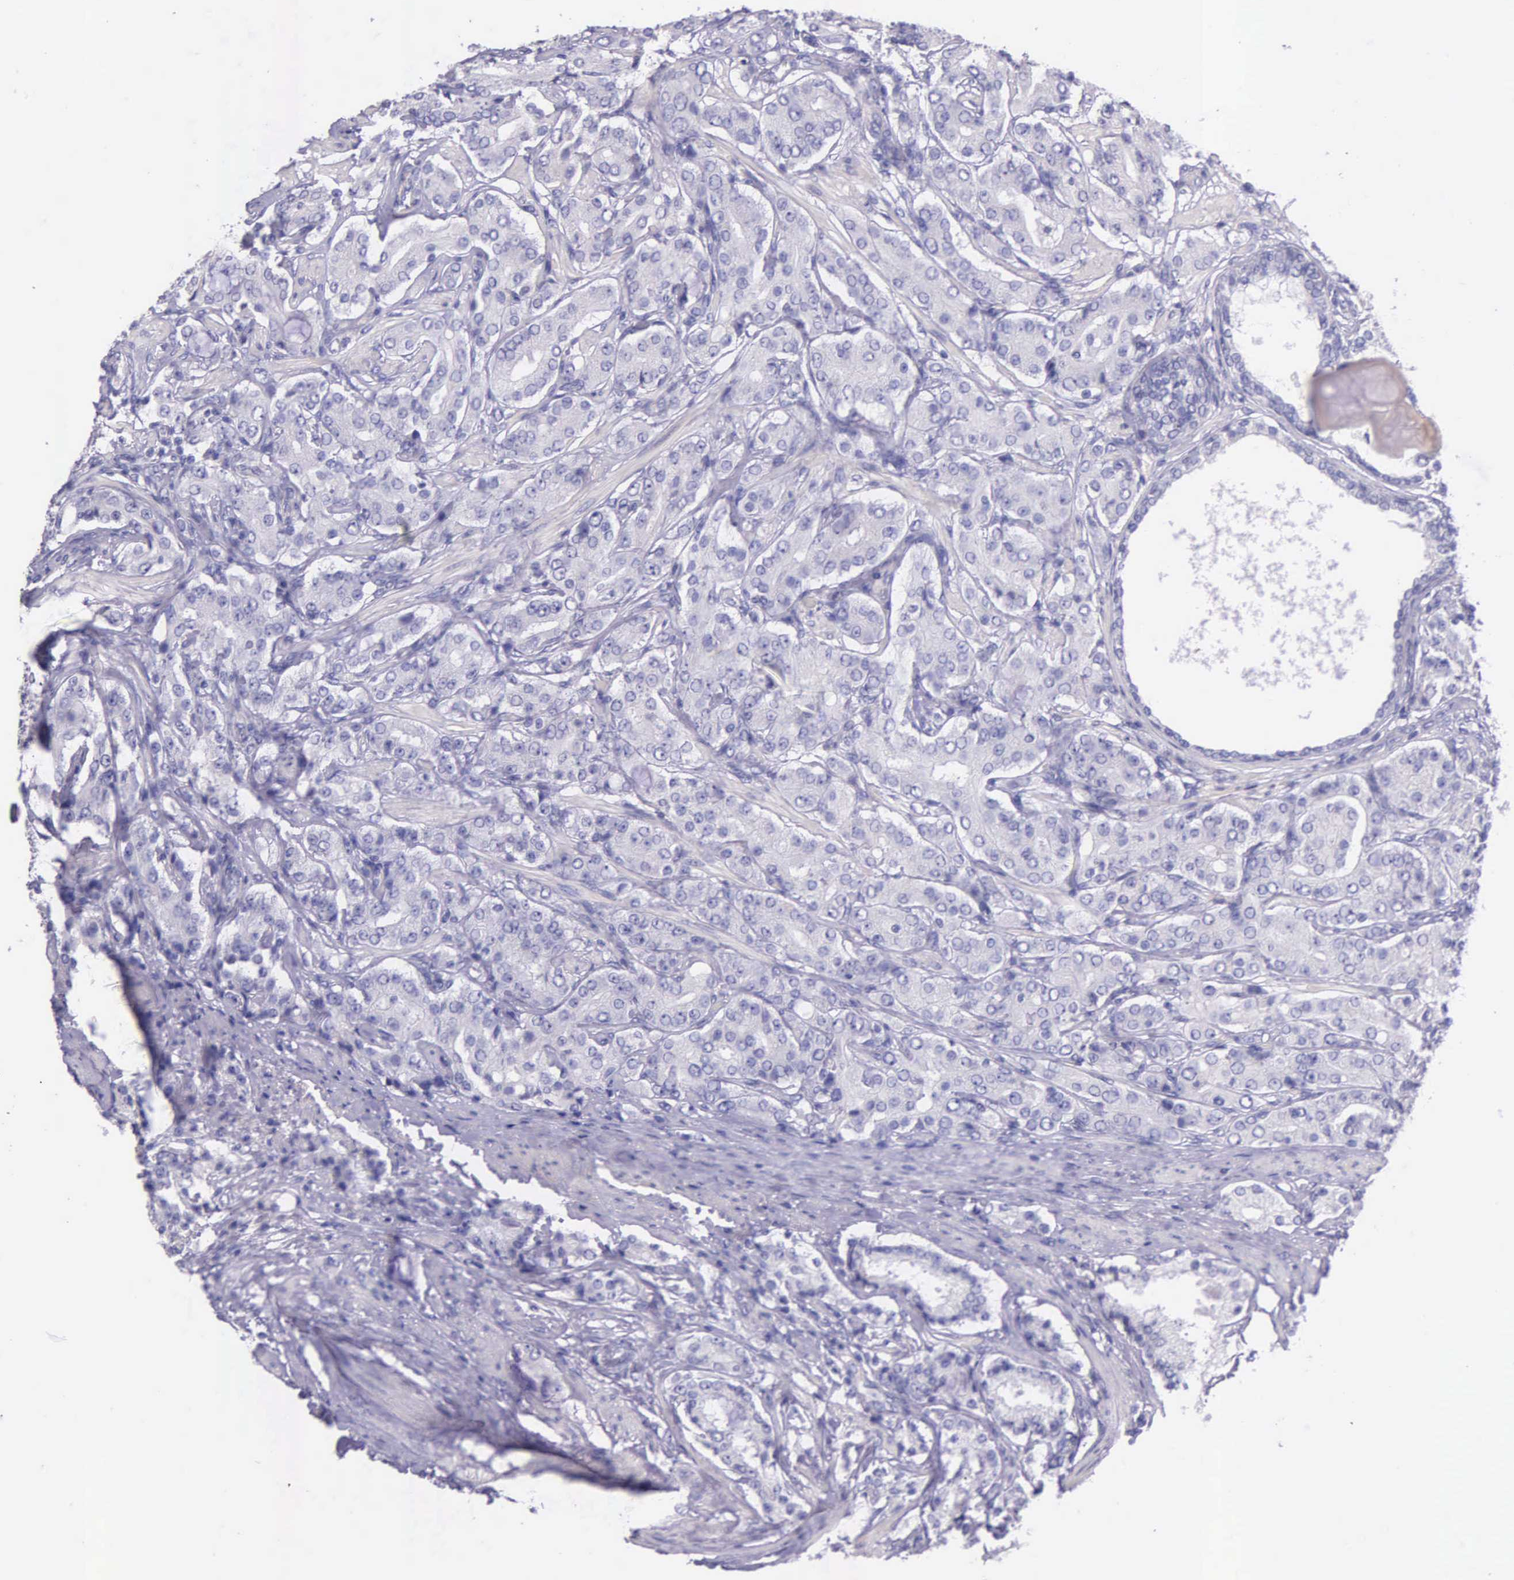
{"staining": {"intensity": "negative", "quantity": "none", "location": "none"}, "tissue": "prostate cancer", "cell_type": "Tumor cells", "image_type": "cancer", "snomed": [{"axis": "morphology", "description": "Adenocarcinoma, Medium grade"}, {"axis": "topography", "description": "Prostate"}], "caption": "This photomicrograph is of prostate medium-grade adenocarcinoma stained with immunohistochemistry (IHC) to label a protein in brown with the nuclei are counter-stained blue. There is no staining in tumor cells.", "gene": "THSD7A", "patient": {"sex": "male", "age": 72}}